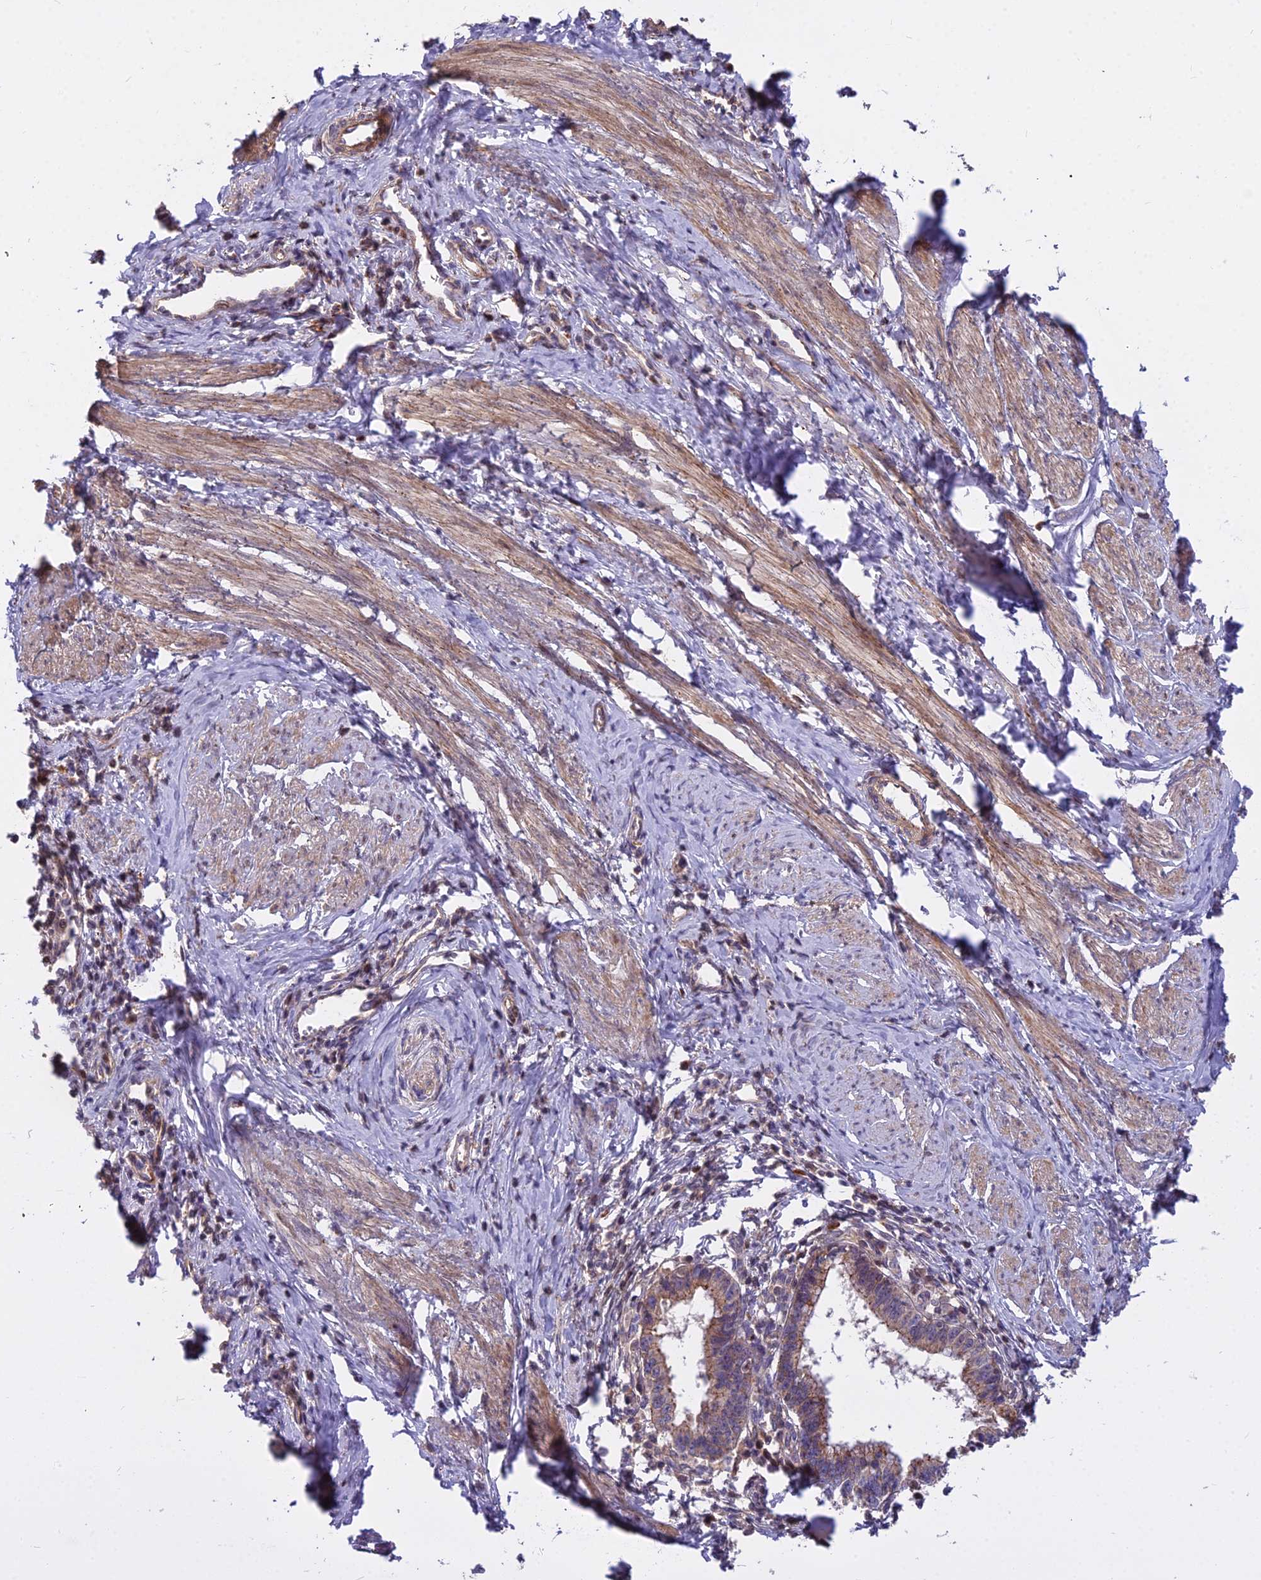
{"staining": {"intensity": "weak", "quantity": ">75%", "location": "cytoplasmic/membranous"}, "tissue": "cervical cancer", "cell_type": "Tumor cells", "image_type": "cancer", "snomed": [{"axis": "morphology", "description": "Adenocarcinoma, NOS"}, {"axis": "topography", "description": "Cervix"}], "caption": "Immunohistochemical staining of human adenocarcinoma (cervical) demonstrates low levels of weak cytoplasmic/membranous protein expression in about >75% of tumor cells.", "gene": "GLYATL3", "patient": {"sex": "female", "age": 36}}